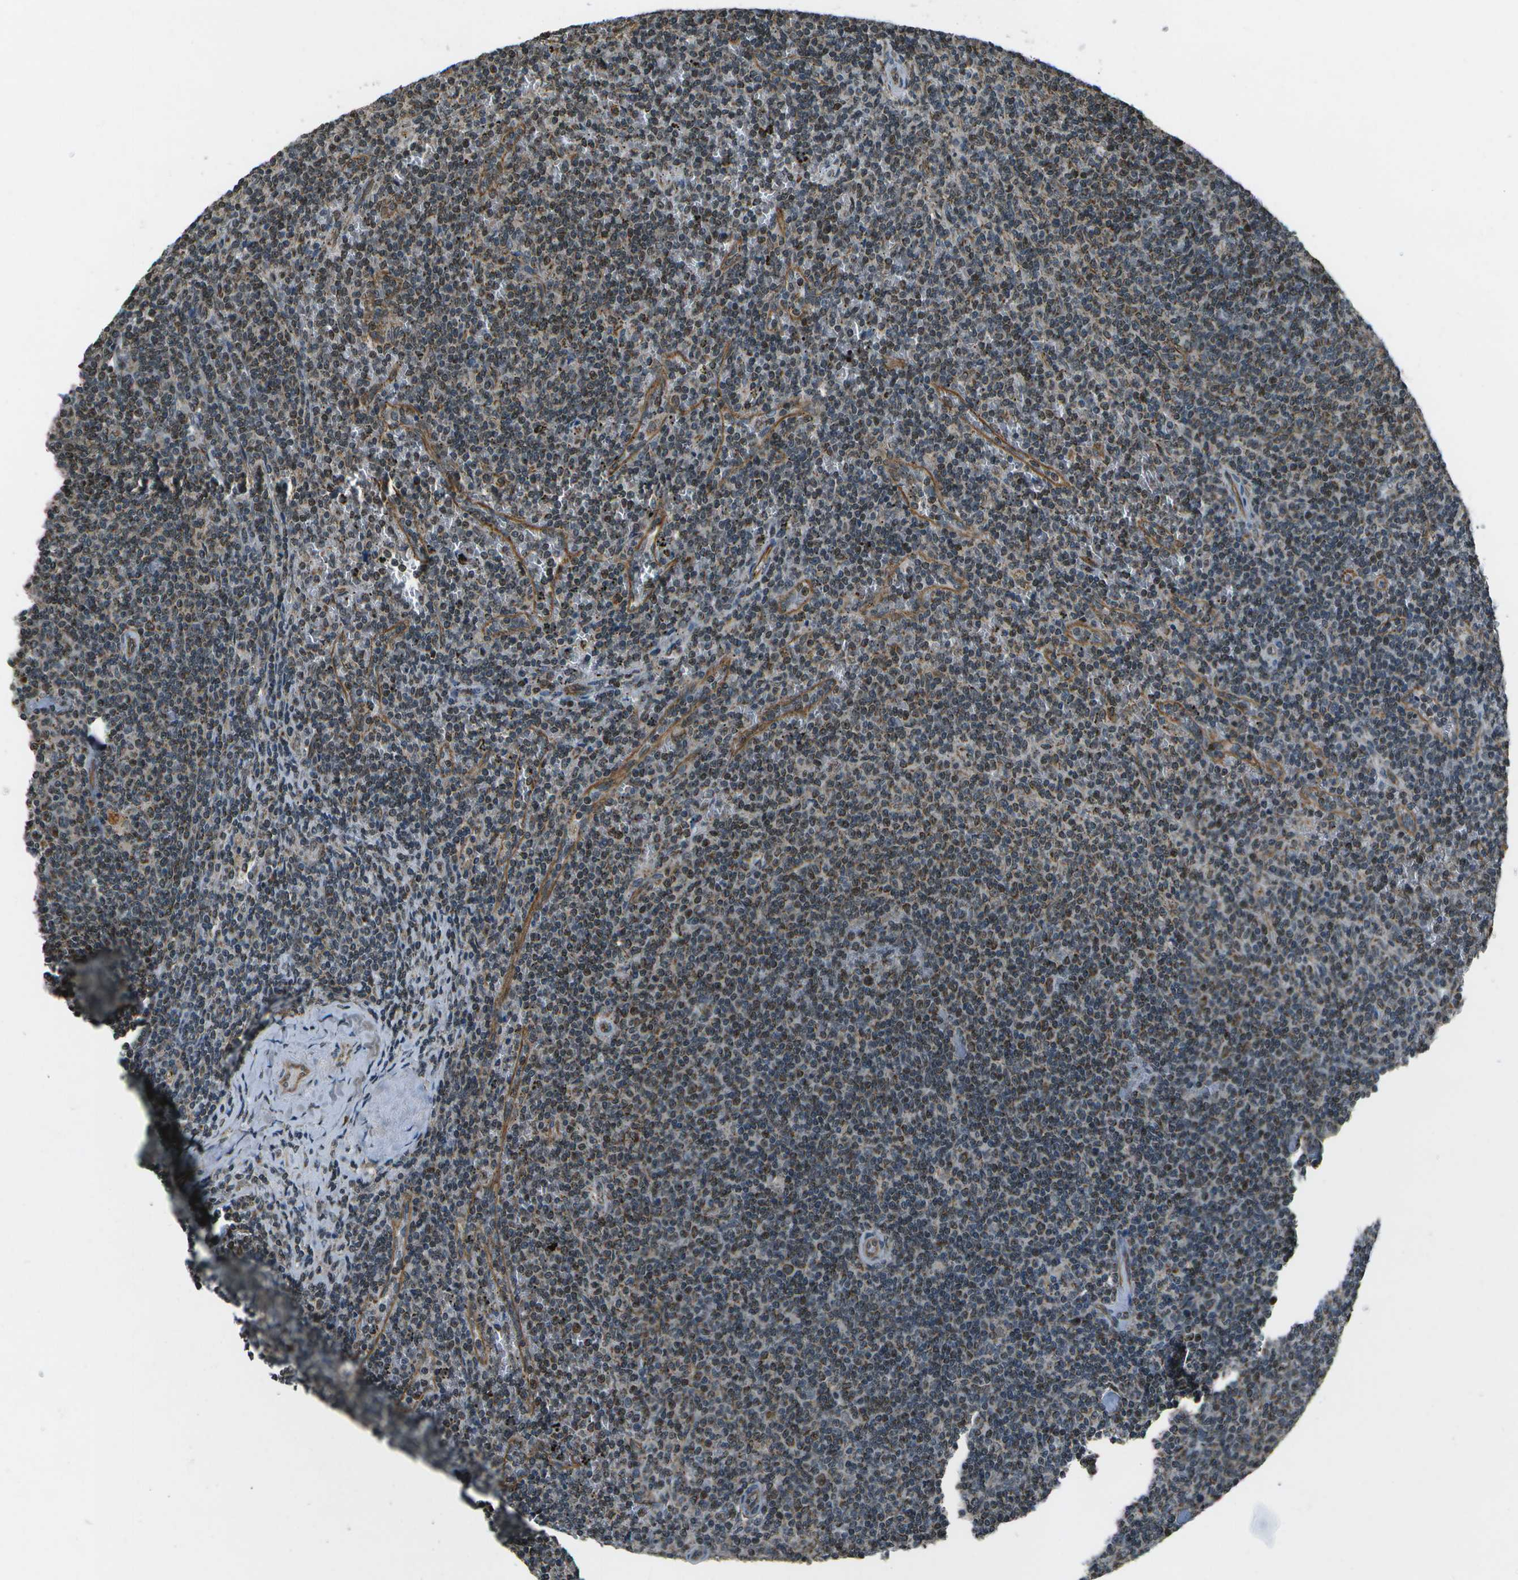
{"staining": {"intensity": "moderate", "quantity": "25%-75%", "location": "cytoplasmic/membranous,nuclear"}, "tissue": "lymphoma", "cell_type": "Tumor cells", "image_type": "cancer", "snomed": [{"axis": "morphology", "description": "Malignant lymphoma, non-Hodgkin's type, Low grade"}, {"axis": "topography", "description": "Spleen"}], "caption": "Lymphoma tissue demonstrates moderate cytoplasmic/membranous and nuclear staining in approximately 25%-75% of tumor cells", "gene": "EIF2AK1", "patient": {"sex": "female", "age": 50}}